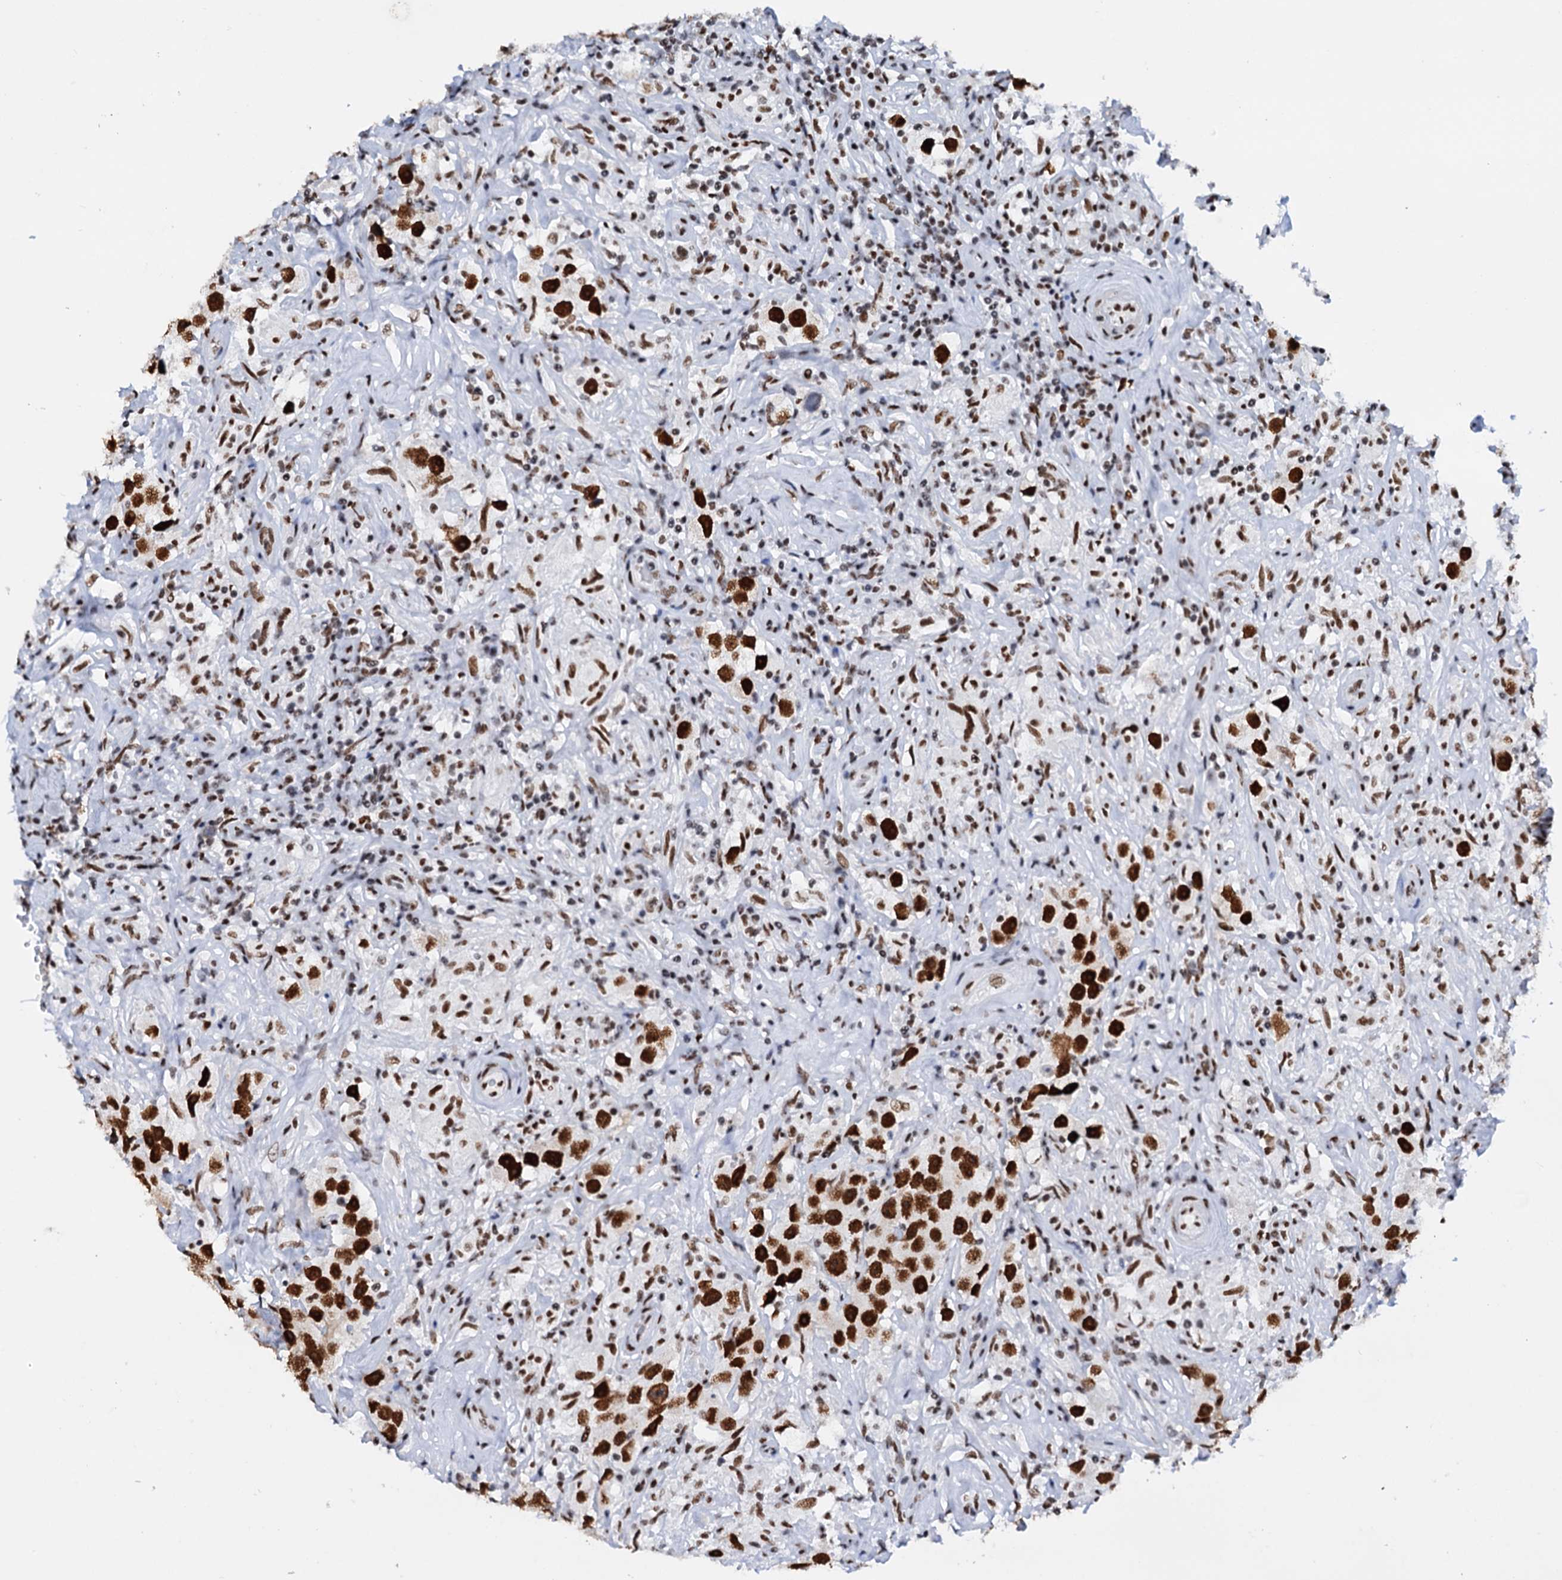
{"staining": {"intensity": "strong", "quantity": ">75%", "location": "nuclear"}, "tissue": "testis cancer", "cell_type": "Tumor cells", "image_type": "cancer", "snomed": [{"axis": "morphology", "description": "Seminoma, NOS"}, {"axis": "topography", "description": "Testis"}], "caption": "IHC of human testis seminoma displays high levels of strong nuclear positivity in approximately >75% of tumor cells.", "gene": "SLTM", "patient": {"sex": "male", "age": 49}}